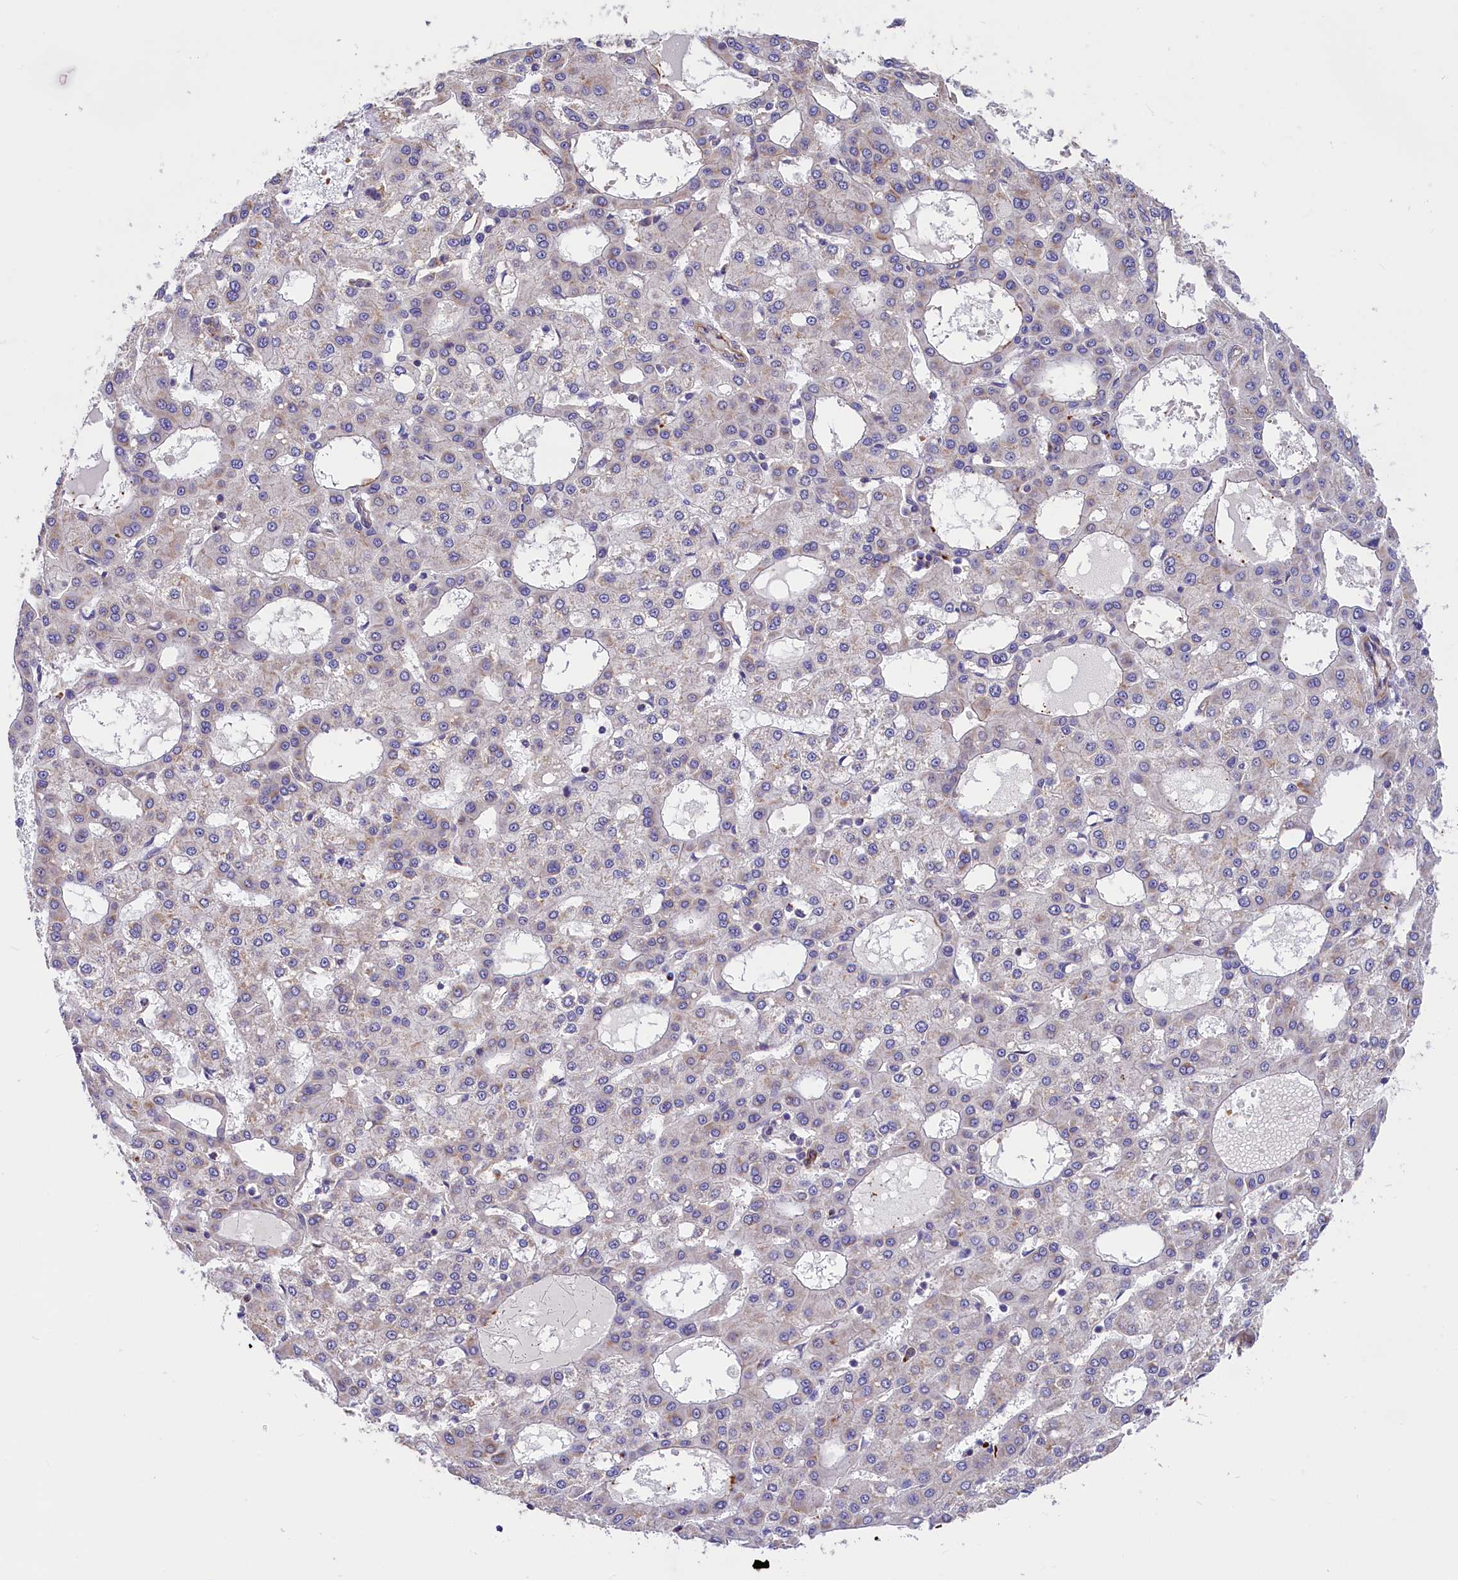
{"staining": {"intensity": "negative", "quantity": "none", "location": "none"}, "tissue": "liver cancer", "cell_type": "Tumor cells", "image_type": "cancer", "snomed": [{"axis": "morphology", "description": "Carcinoma, Hepatocellular, NOS"}, {"axis": "topography", "description": "Liver"}], "caption": "Immunohistochemistry of hepatocellular carcinoma (liver) demonstrates no staining in tumor cells.", "gene": "MED20", "patient": {"sex": "male", "age": 47}}